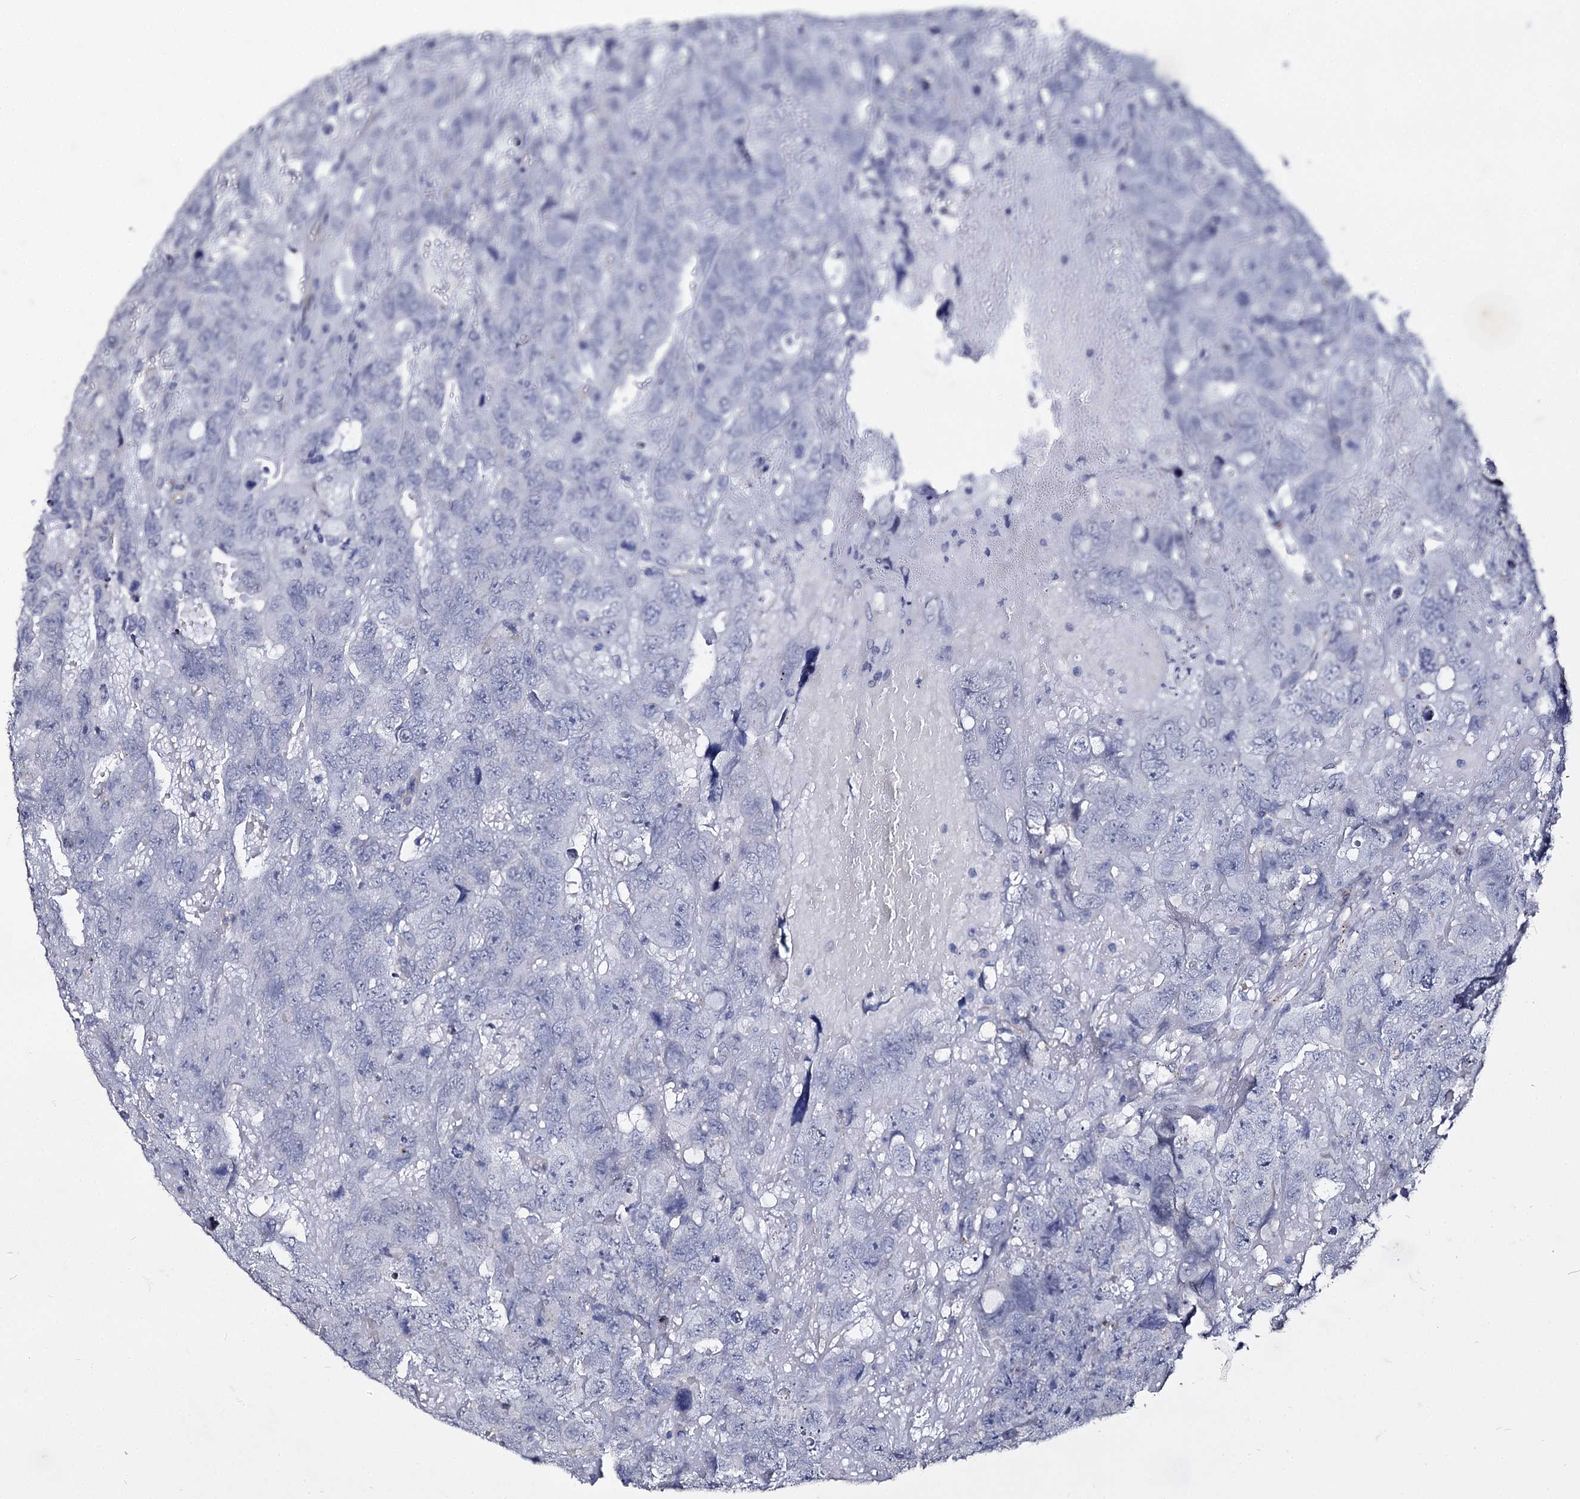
{"staining": {"intensity": "negative", "quantity": "none", "location": "none"}, "tissue": "testis cancer", "cell_type": "Tumor cells", "image_type": "cancer", "snomed": [{"axis": "morphology", "description": "Carcinoma, Embryonal, NOS"}, {"axis": "topography", "description": "Testis"}], "caption": "This image is of embryonal carcinoma (testis) stained with IHC to label a protein in brown with the nuclei are counter-stained blue. There is no expression in tumor cells.", "gene": "CBFB", "patient": {"sex": "male", "age": 45}}